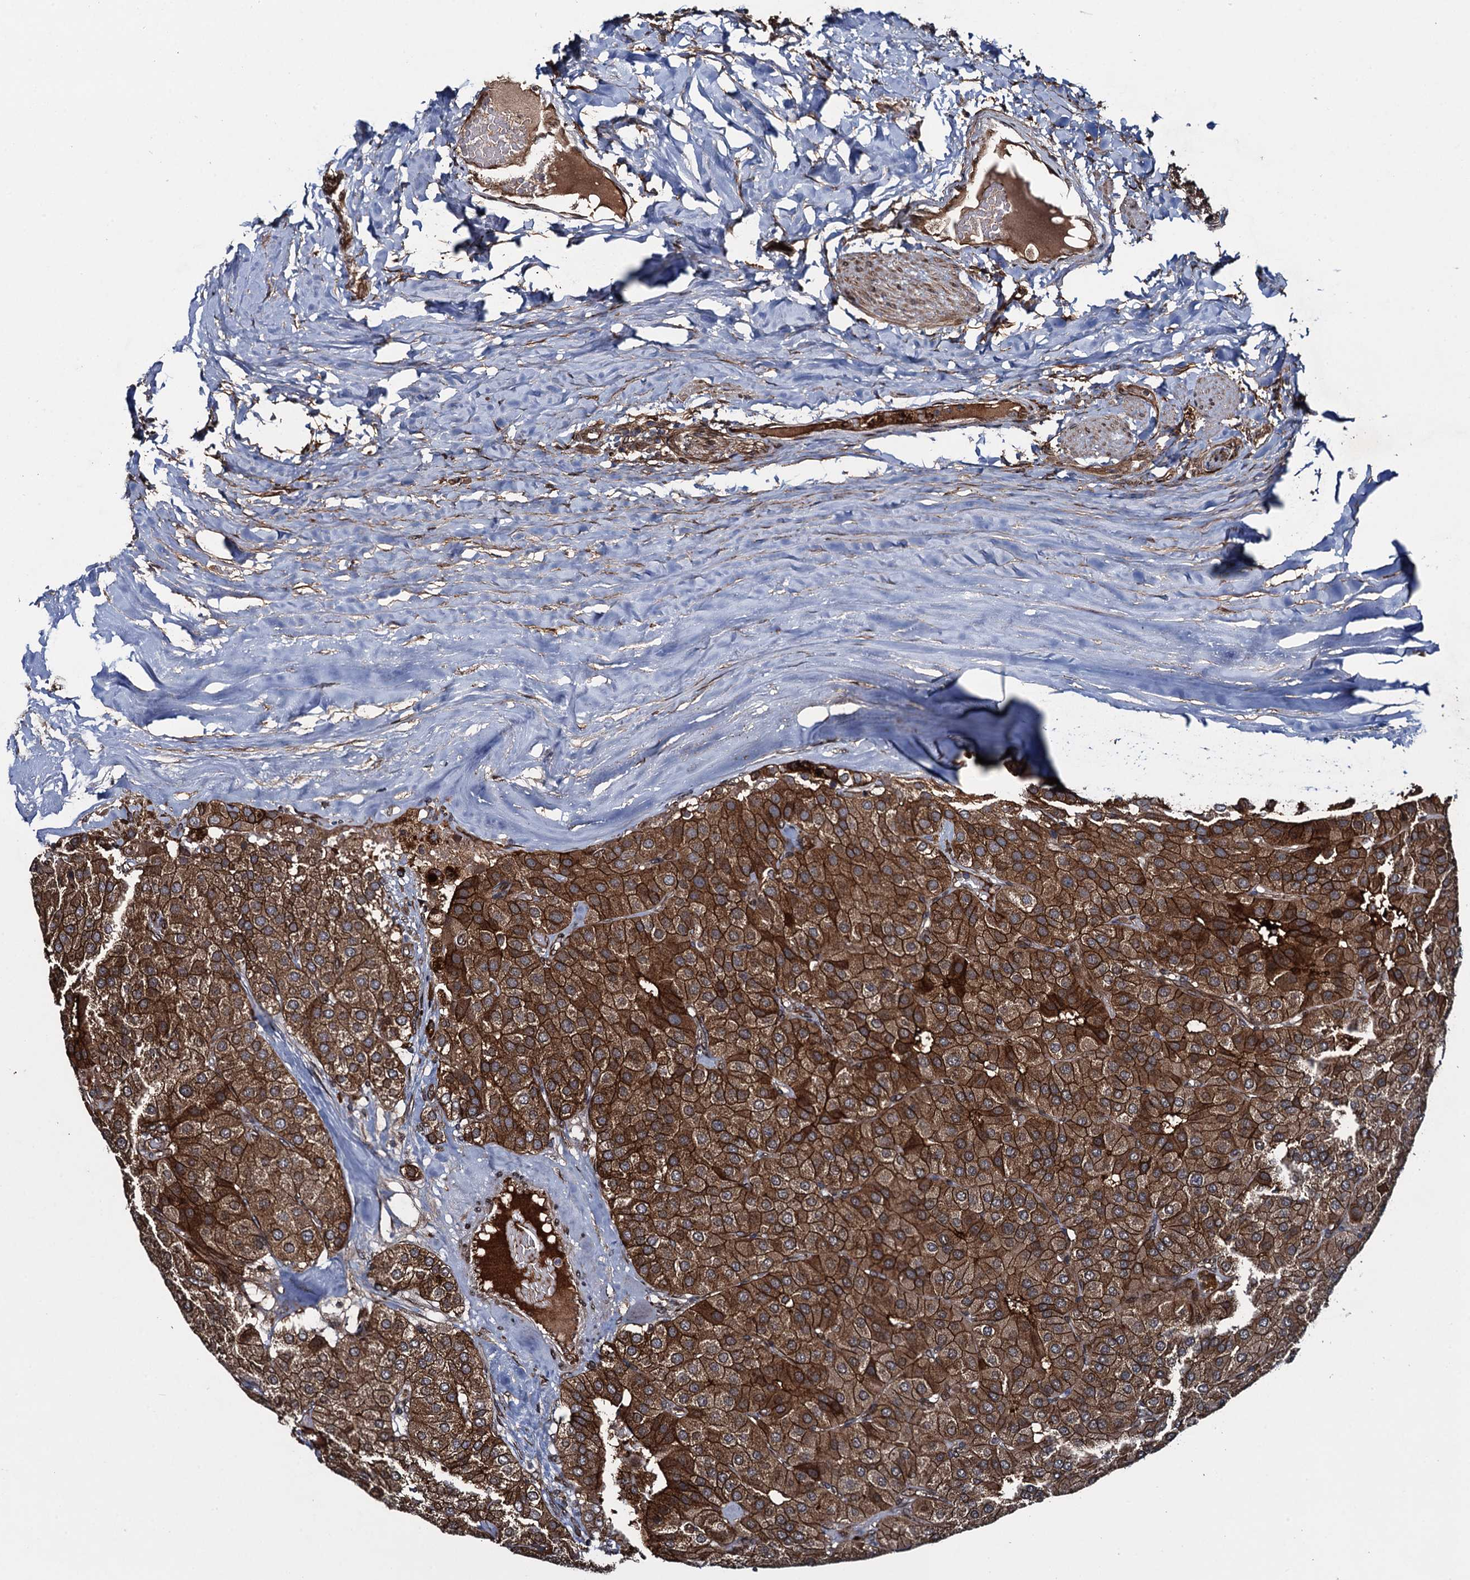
{"staining": {"intensity": "strong", "quantity": ">75%", "location": "cytoplasmic/membranous"}, "tissue": "parathyroid gland", "cell_type": "Glandular cells", "image_type": "normal", "snomed": [{"axis": "morphology", "description": "Normal tissue, NOS"}, {"axis": "morphology", "description": "Adenoma, NOS"}, {"axis": "topography", "description": "Parathyroid gland"}], "caption": "Protein positivity by IHC demonstrates strong cytoplasmic/membranous staining in about >75% of glandular cells in unremarkable parathyroid gland.", "gene": "RHOBTB1", "patient": {"sex": "female", "age": 86}}